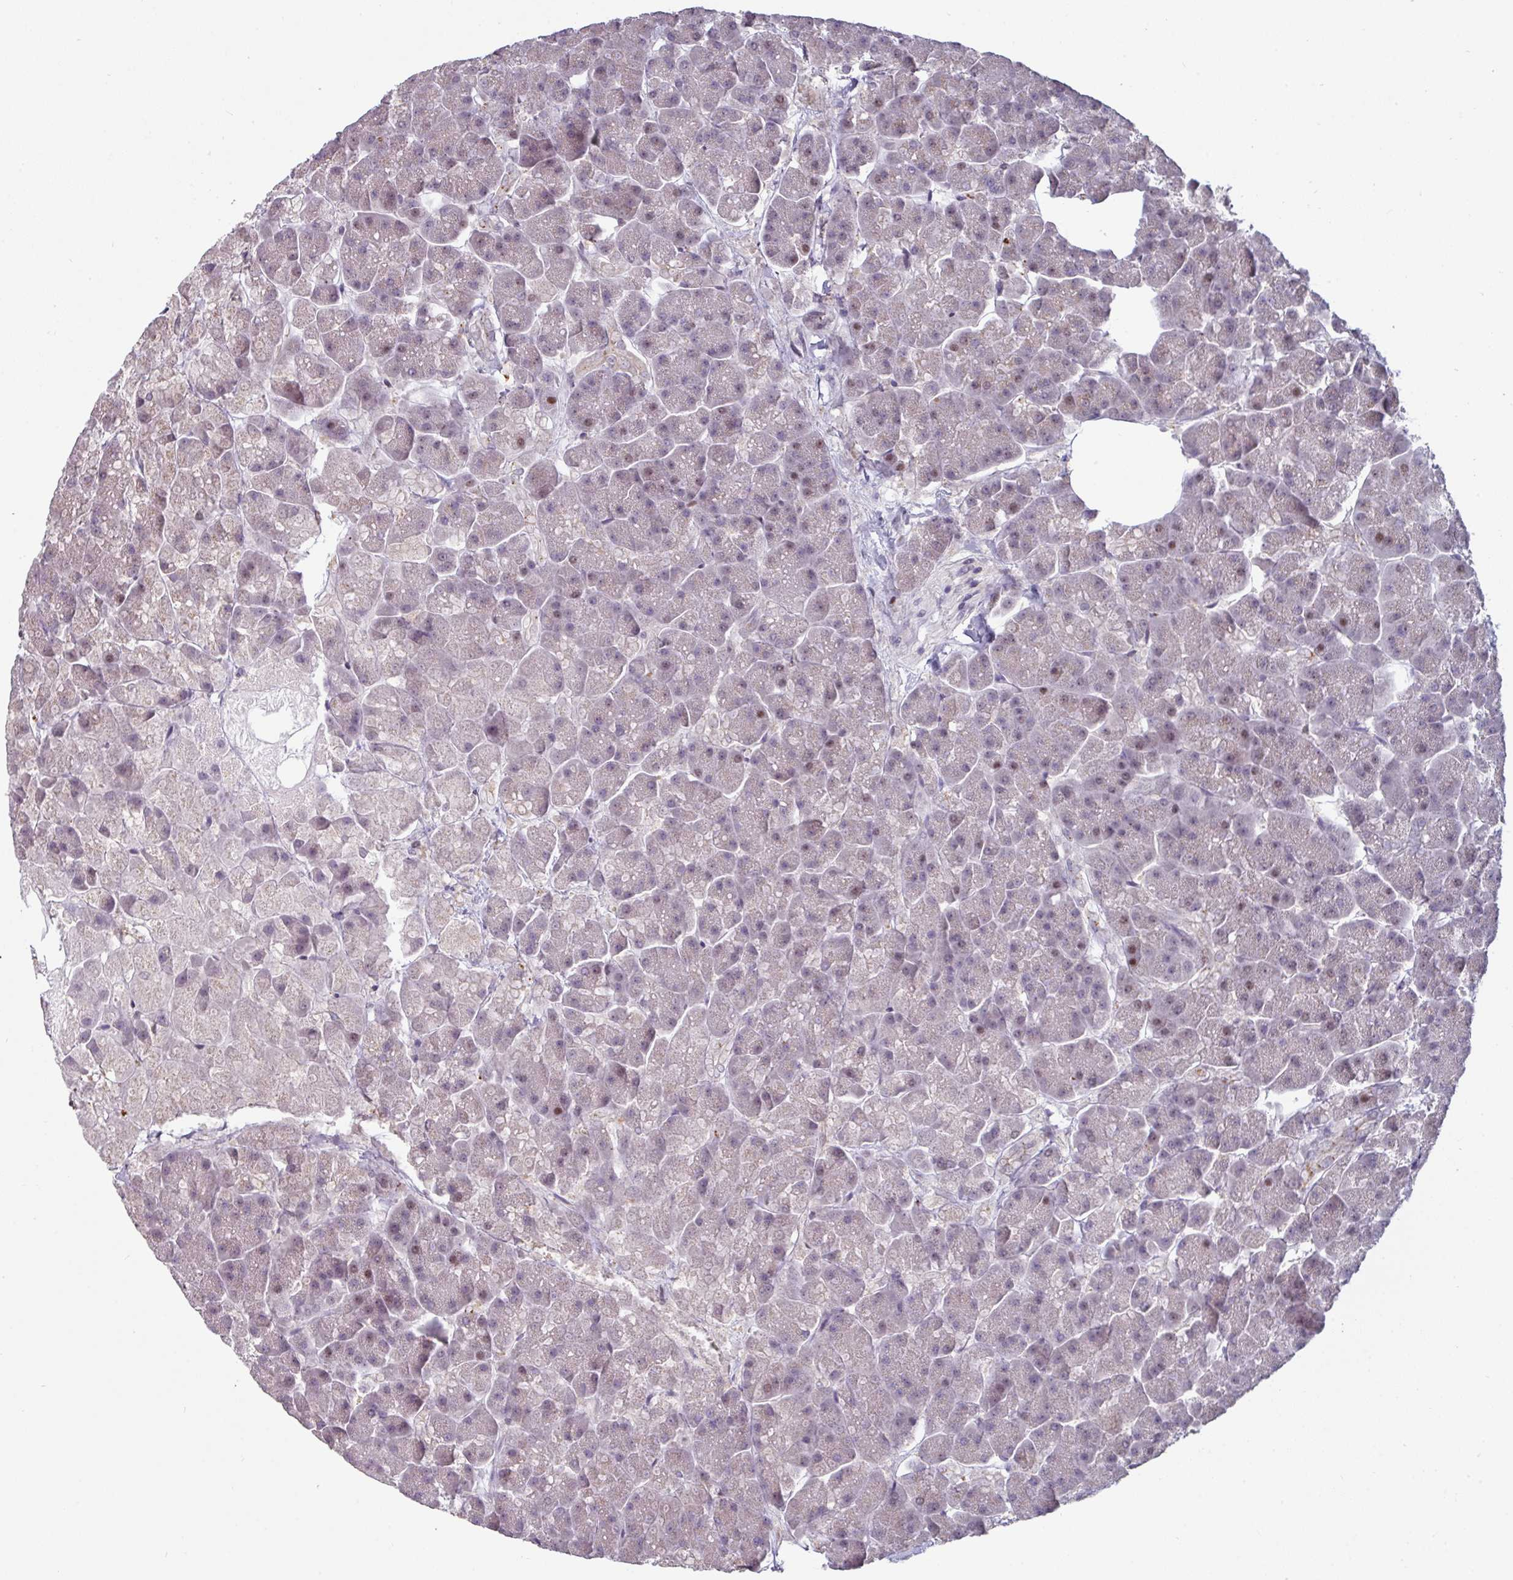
{"staining": {"intensity": "moderate", "quantity": "25%-75%", "location": "nuclear"}, "tissue": "pancreas", "cell_type": "Exocrine glandular cells", "image_type": "normal", "snomed": [{"axis": "morphology", "description": "Normal tissue, NOS"}, {"axis": "topography", "description": "Pancreas"}, {"axis": "topography", "description": "Peripheral nerve tissue"}], "caption": "A brown stain labels moderate nuclear staining of a protein in exocrine glandular cells of unremarkable human pancreas. (Stains: DAB (3,3'-diaminobenzidine) in brown, nuclei in blue, Microscopy: brightfield microscopy at high magnification).", "gene": "SWSAP1", "patient": {"sex": "male", "age": 54}}